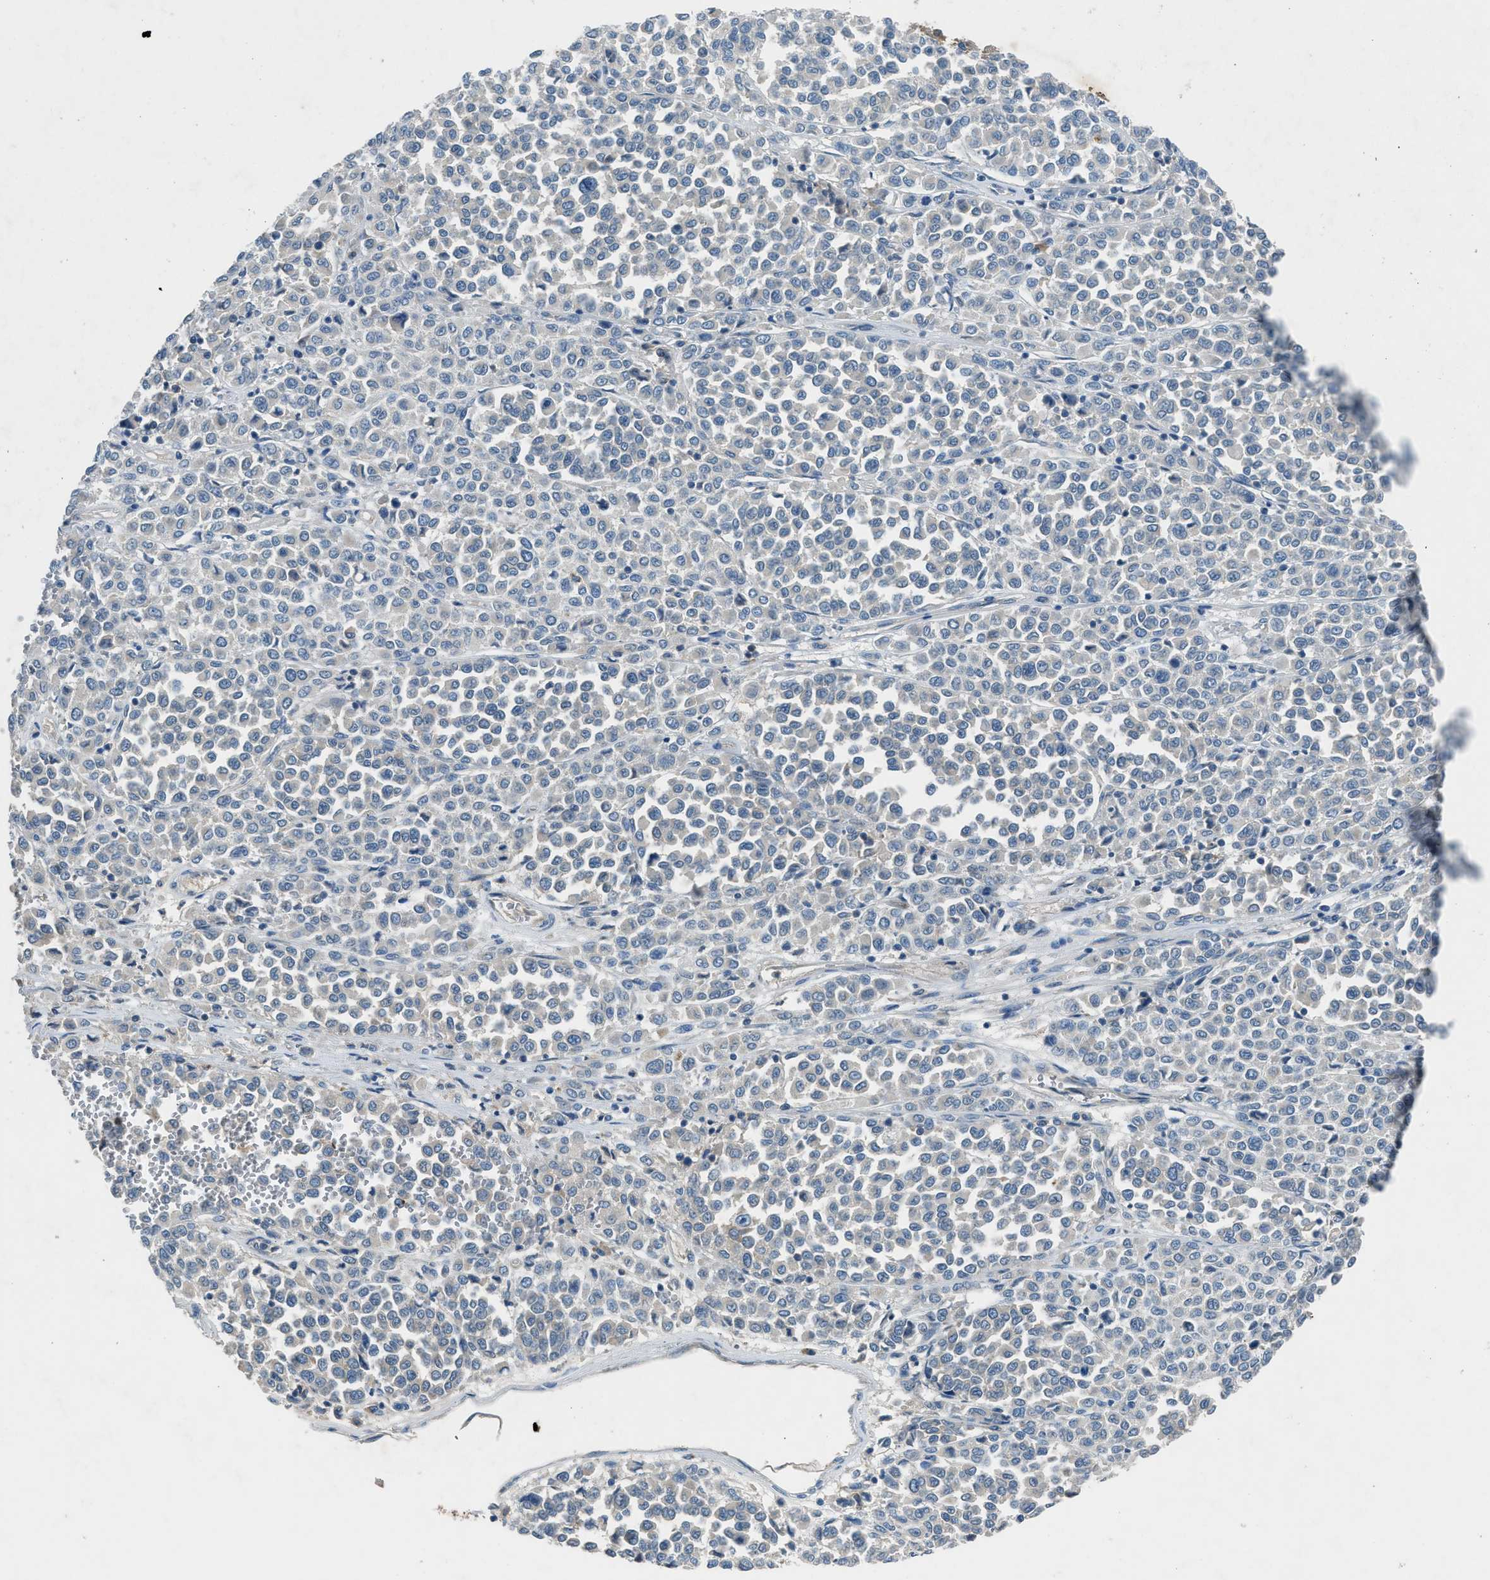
{"staining": {"intensity": "negative", "quantity": "none", "location": "none"}, "tissue": "melanoma", "cell_type": "Tumor cells", "image_type": "cancer", "snomed": [{"axis": "morphology", "description": "Malignant melanoma, Metastatic site"}, {"axis": "topography", "description": "Pancreas"}], "caption": "Protein analysis of malignant melanoma (metastatic site) displays no significant staining in tumor cells.", "gene": "BMP1", "patient": {"sex": "female", "age": 30}}